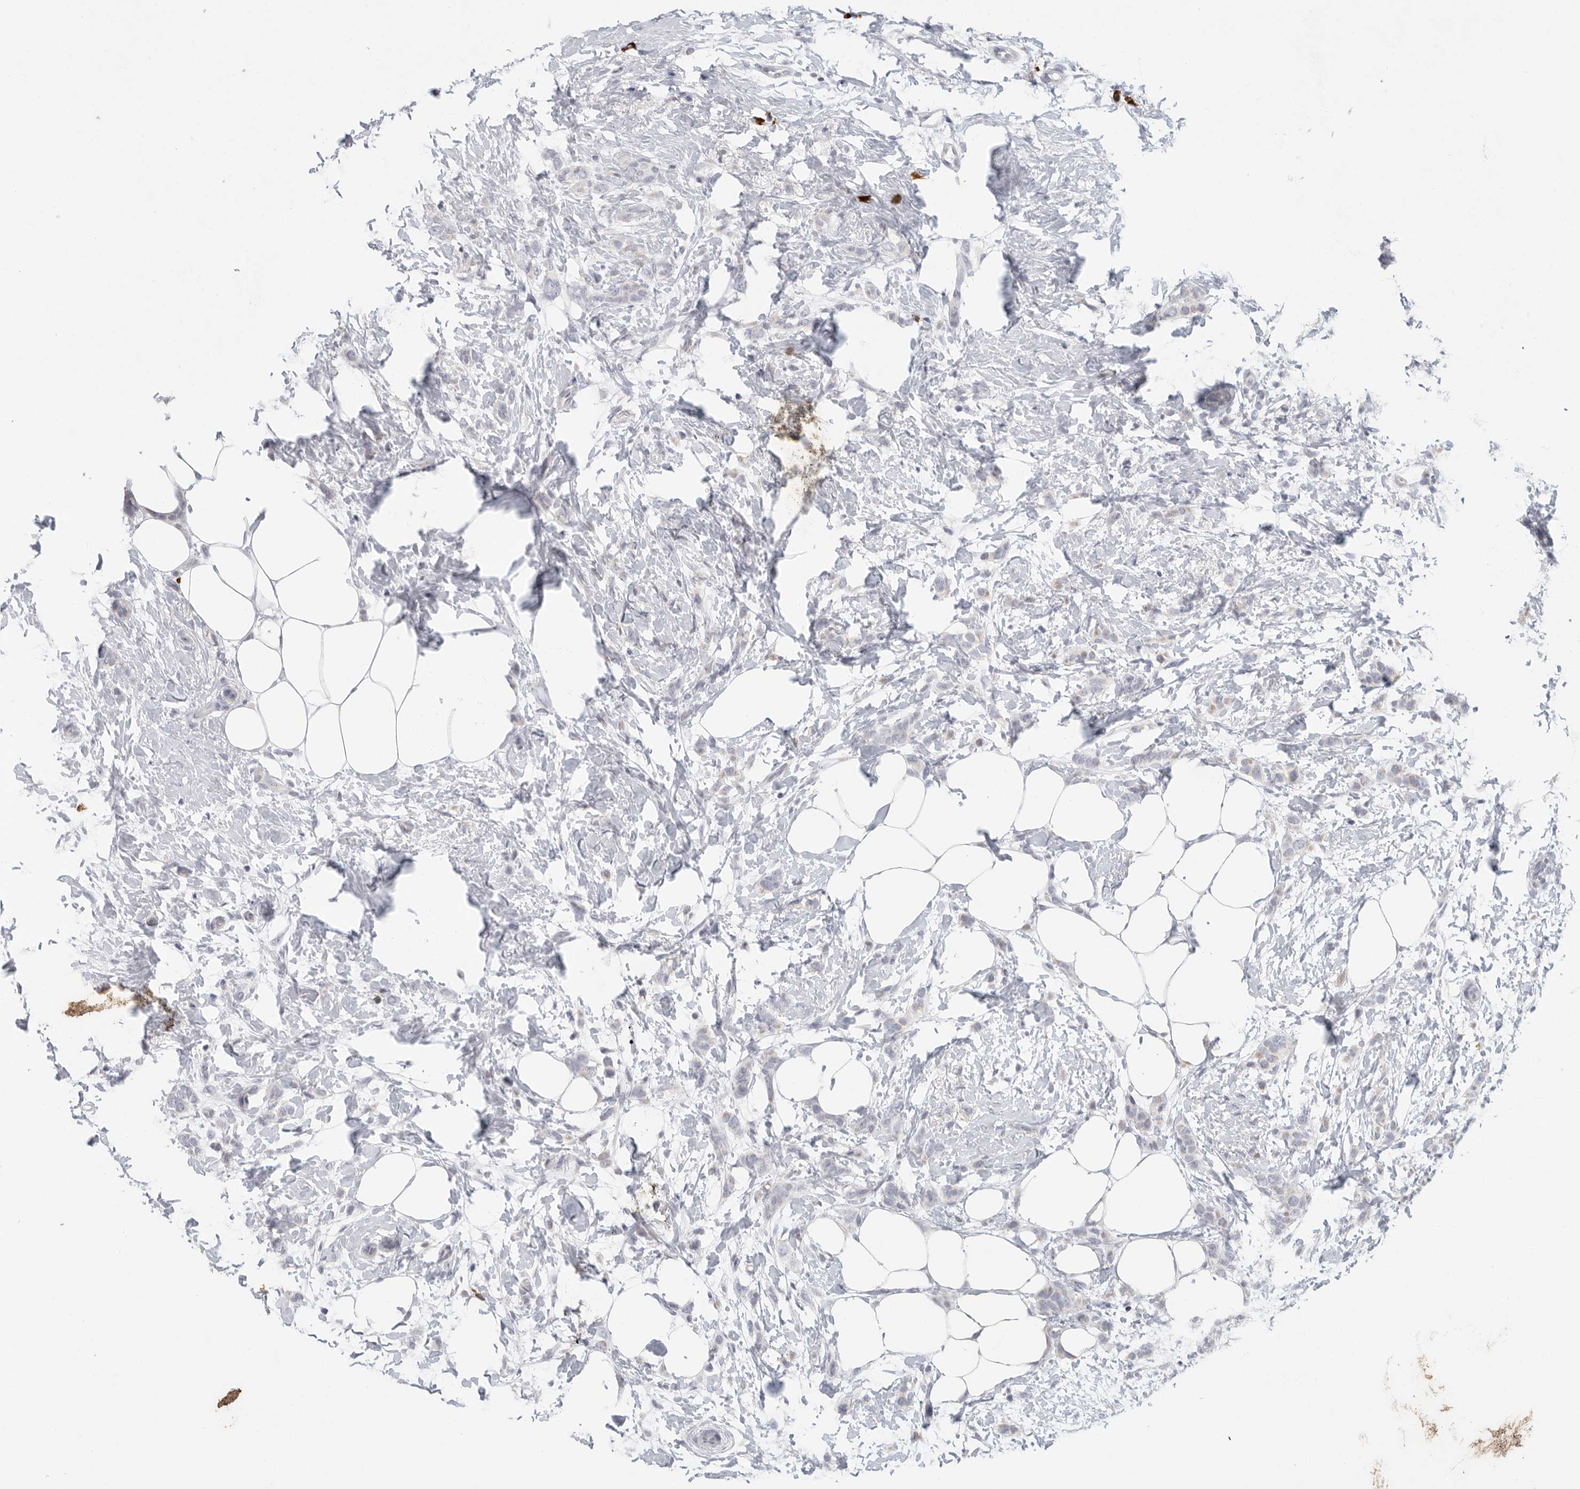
{"staining": {"intensity": "negative", "quantity": "none", "location": "none"}, "tissue": "breast cancer", "cell_type": "Tumor cells", "image_type": "cancer", "snomed": [{"axis": "morphology", "description": "Lobular carcinoma, in situ"}, {"axis": "morphology", "description": "Lobular carcinoma"}, {"axis": "topography", "description": "Breast"}], "caption": "There is no significant positivity in tumor cells of breast cancer. (DAB (3,3'-diaminobenzidine) immunohistochemistry, high magnification).", "gene": "TMEM69", "patient": {"sex": "female", "age": 41}}